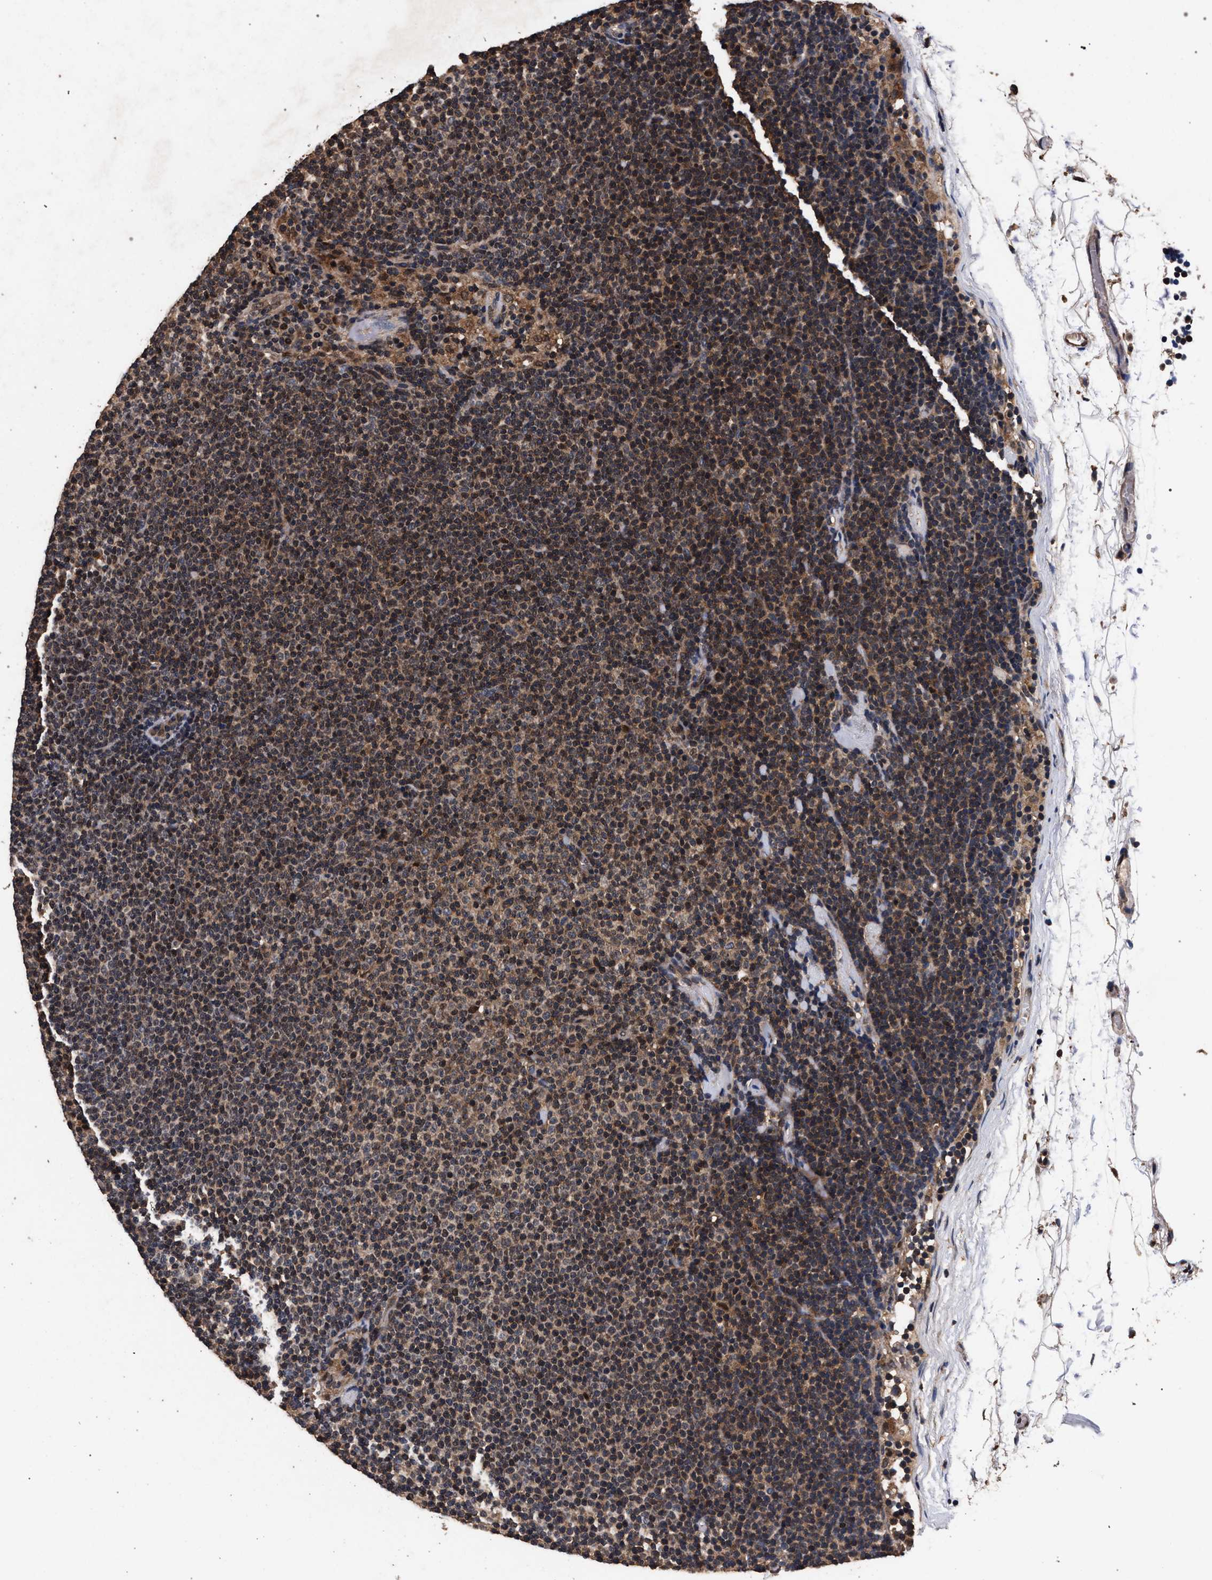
{"staining": {"intensity": "strong", "quantity": ">75%", "location": "cytoplasmic/membranous,nuclear"}, "tissue": "lymphoma", "cell_type": "Tumor cells", "image_type": "cancer", "snomed": [{"axis": "morphology", "description": "Malignant lymphoma, non-Hodgkin's type, Low grade"}, {"axis": "topography", "description": "Lymph node"}], "caption": "Strong cytoplasmic/membranous and nuclear positivity is appreciated in about >75% of tumor cells in lymphoma. The staining is performed using DAB brown chromogen to label protein expression. The nuclei are counter-stained blue using hematoxylin.", "gene": "ACOX1", "patient": {"sex": "female", "age": 53}}